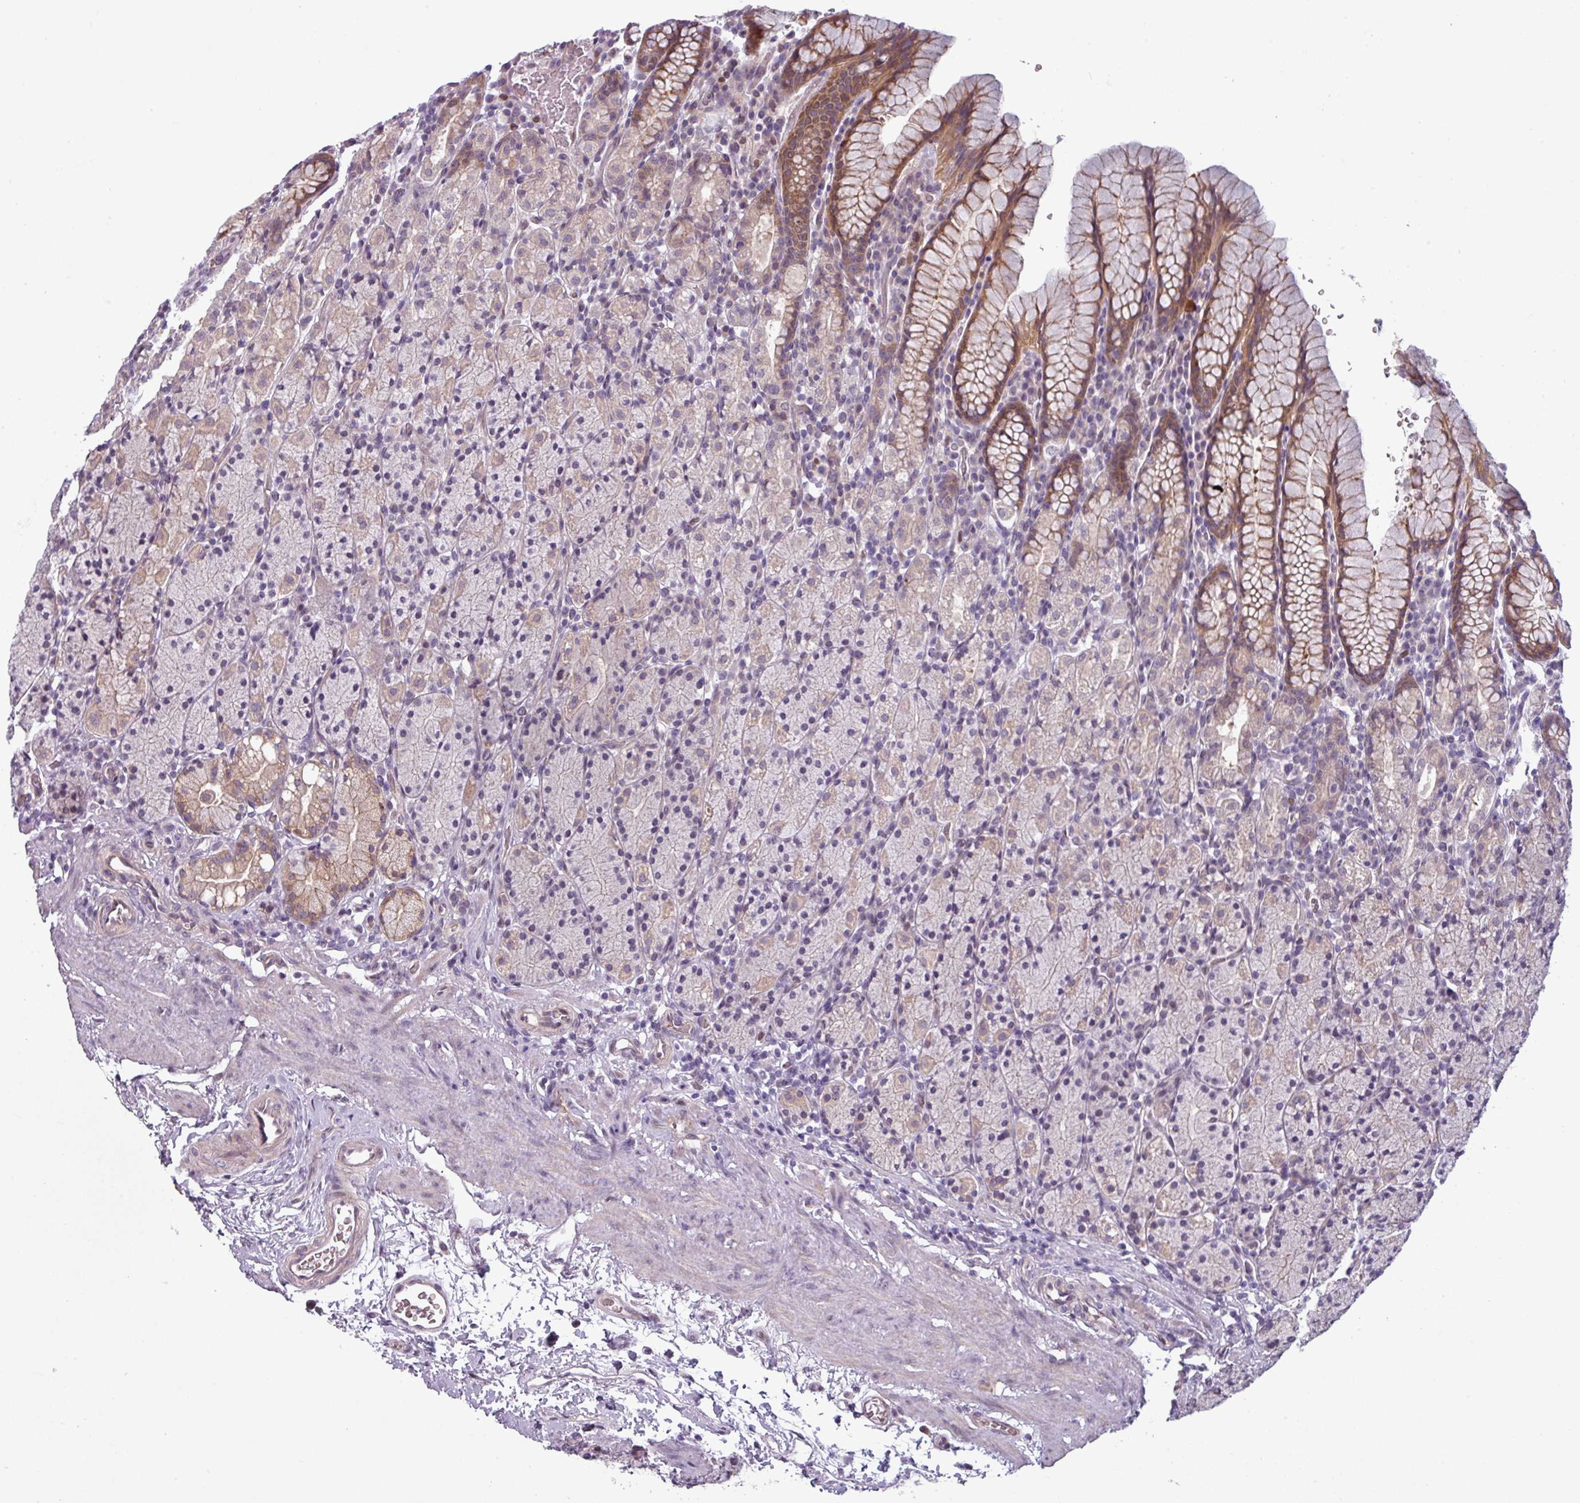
{"staining": {"intensity": "moderate", "quantity": "25%-75%", "location": "cytoplasmic/membranous"}, "tissue": "stomach", "cell_type": "Glandular cells", "image_type": "normal", "snomed": [{"axis": "morphology", "description": "Normal tissue, NOS"}, {"axis": "topography", "description": "Stomach, upper"}, {"axis": "topography", "description": "Stomach"}], "caption": "Unremarkable stomach displays moderate cytoplasmic/membranous staining in approximately 25%-75% of glandular cells, visualized by immunohistochemistry.", "gene": "PRAMEF12", "patient": {"sex": "male", "age": 62}}